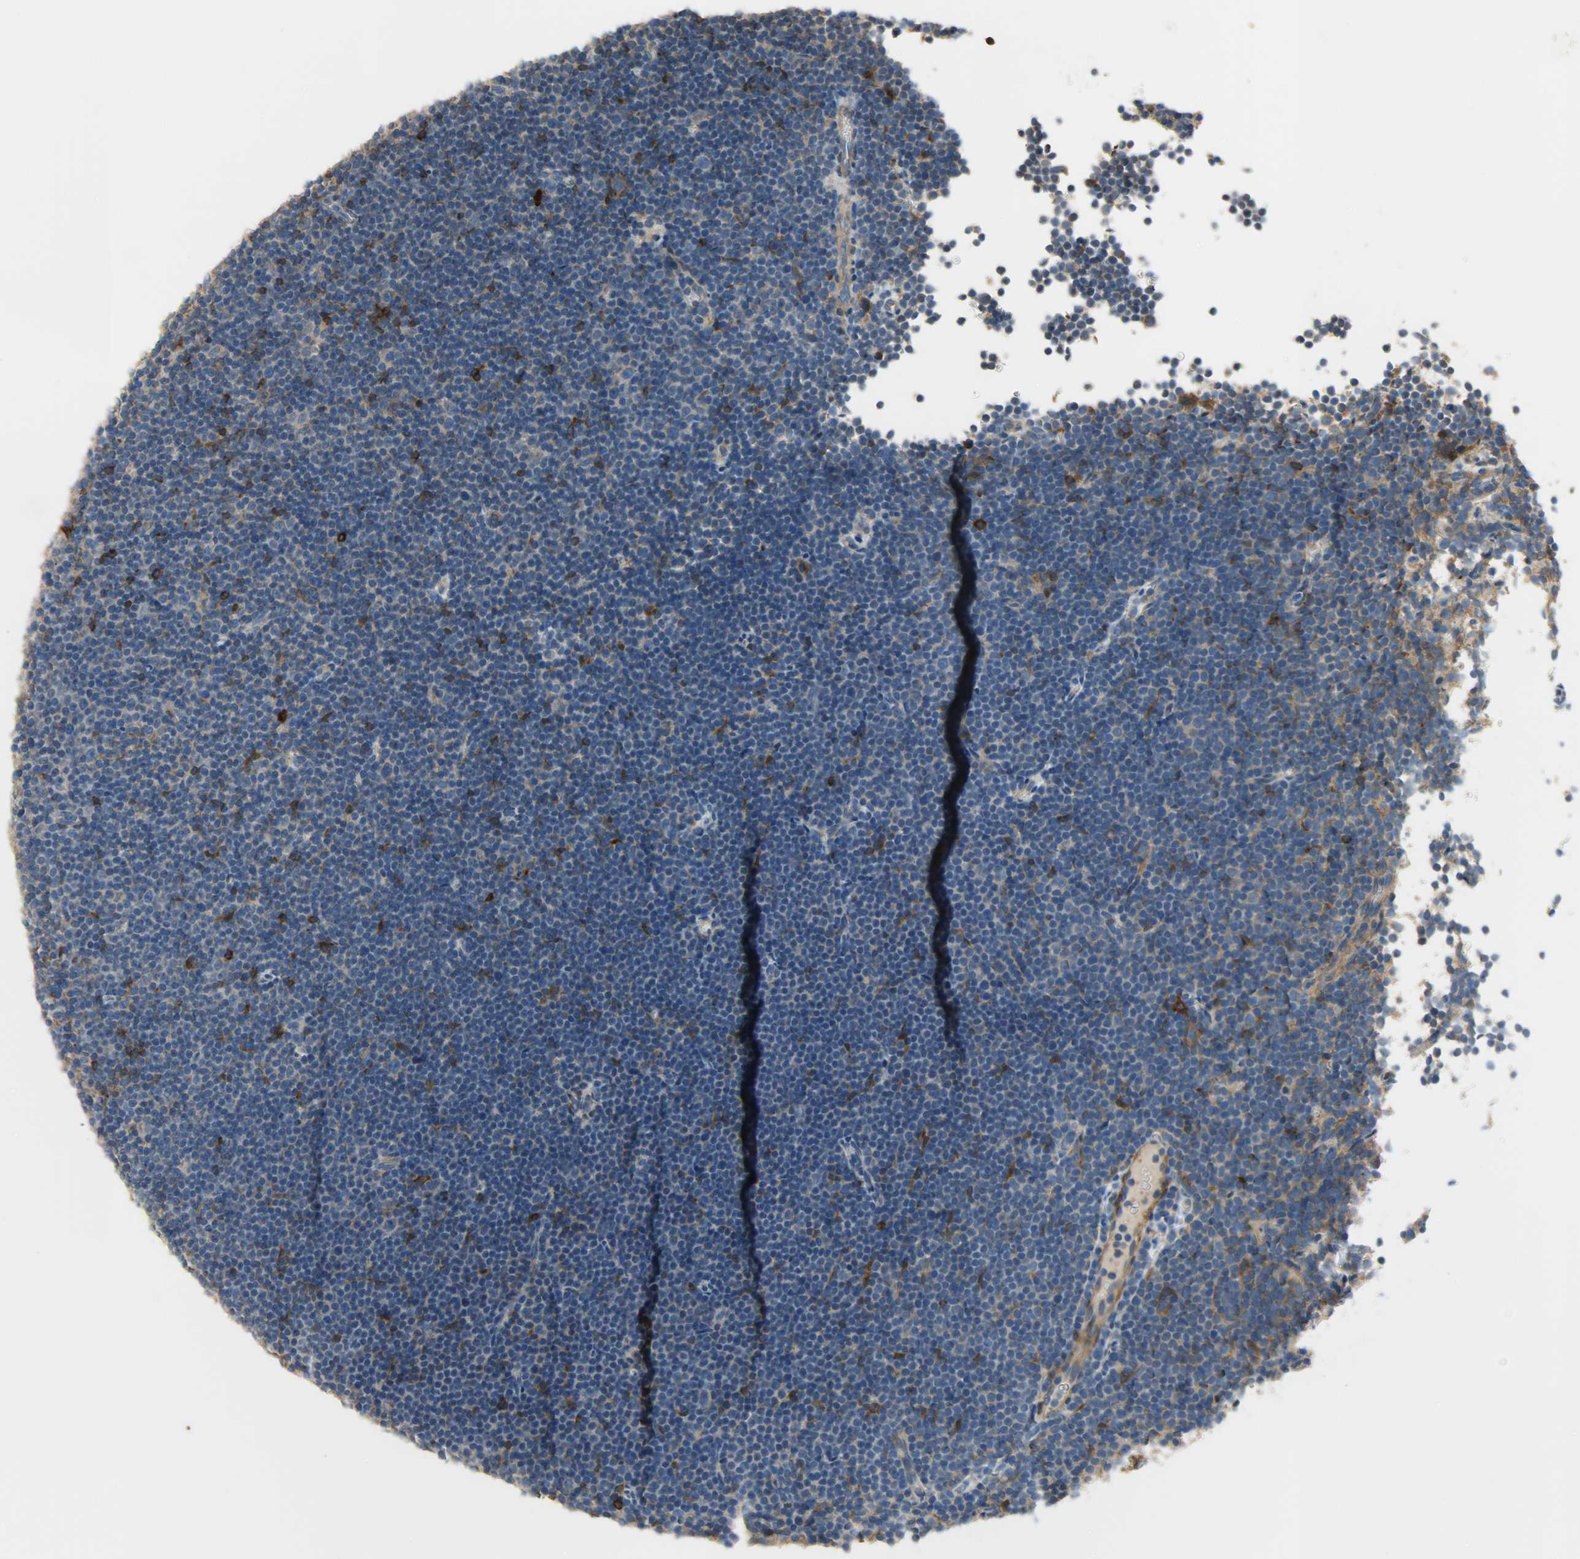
{"staining": {"intensity": "weak", "quantity": ">75%", "location": "cytoplasmic/membranous"}, "tissue": "lymphoma", "cell_type": "Tumor cells", "image_type": "cancer", "snomed": [{"axis": "morphology", "description": "Malignant lymphoma, non-Hodgkin's type, Low grade"}, {"axis": "topography", "description": "Lymph node"}], "caption": "The image displays immunohistochemical staining of low-grade malignant lymphoma, non-Hodgkin's type. There is weak cytoplasmic/membranous staining is present in approximately >75% of tumor cells.", "gene": "C1orf198", "patient": {"sex": "female", "age": 67}}